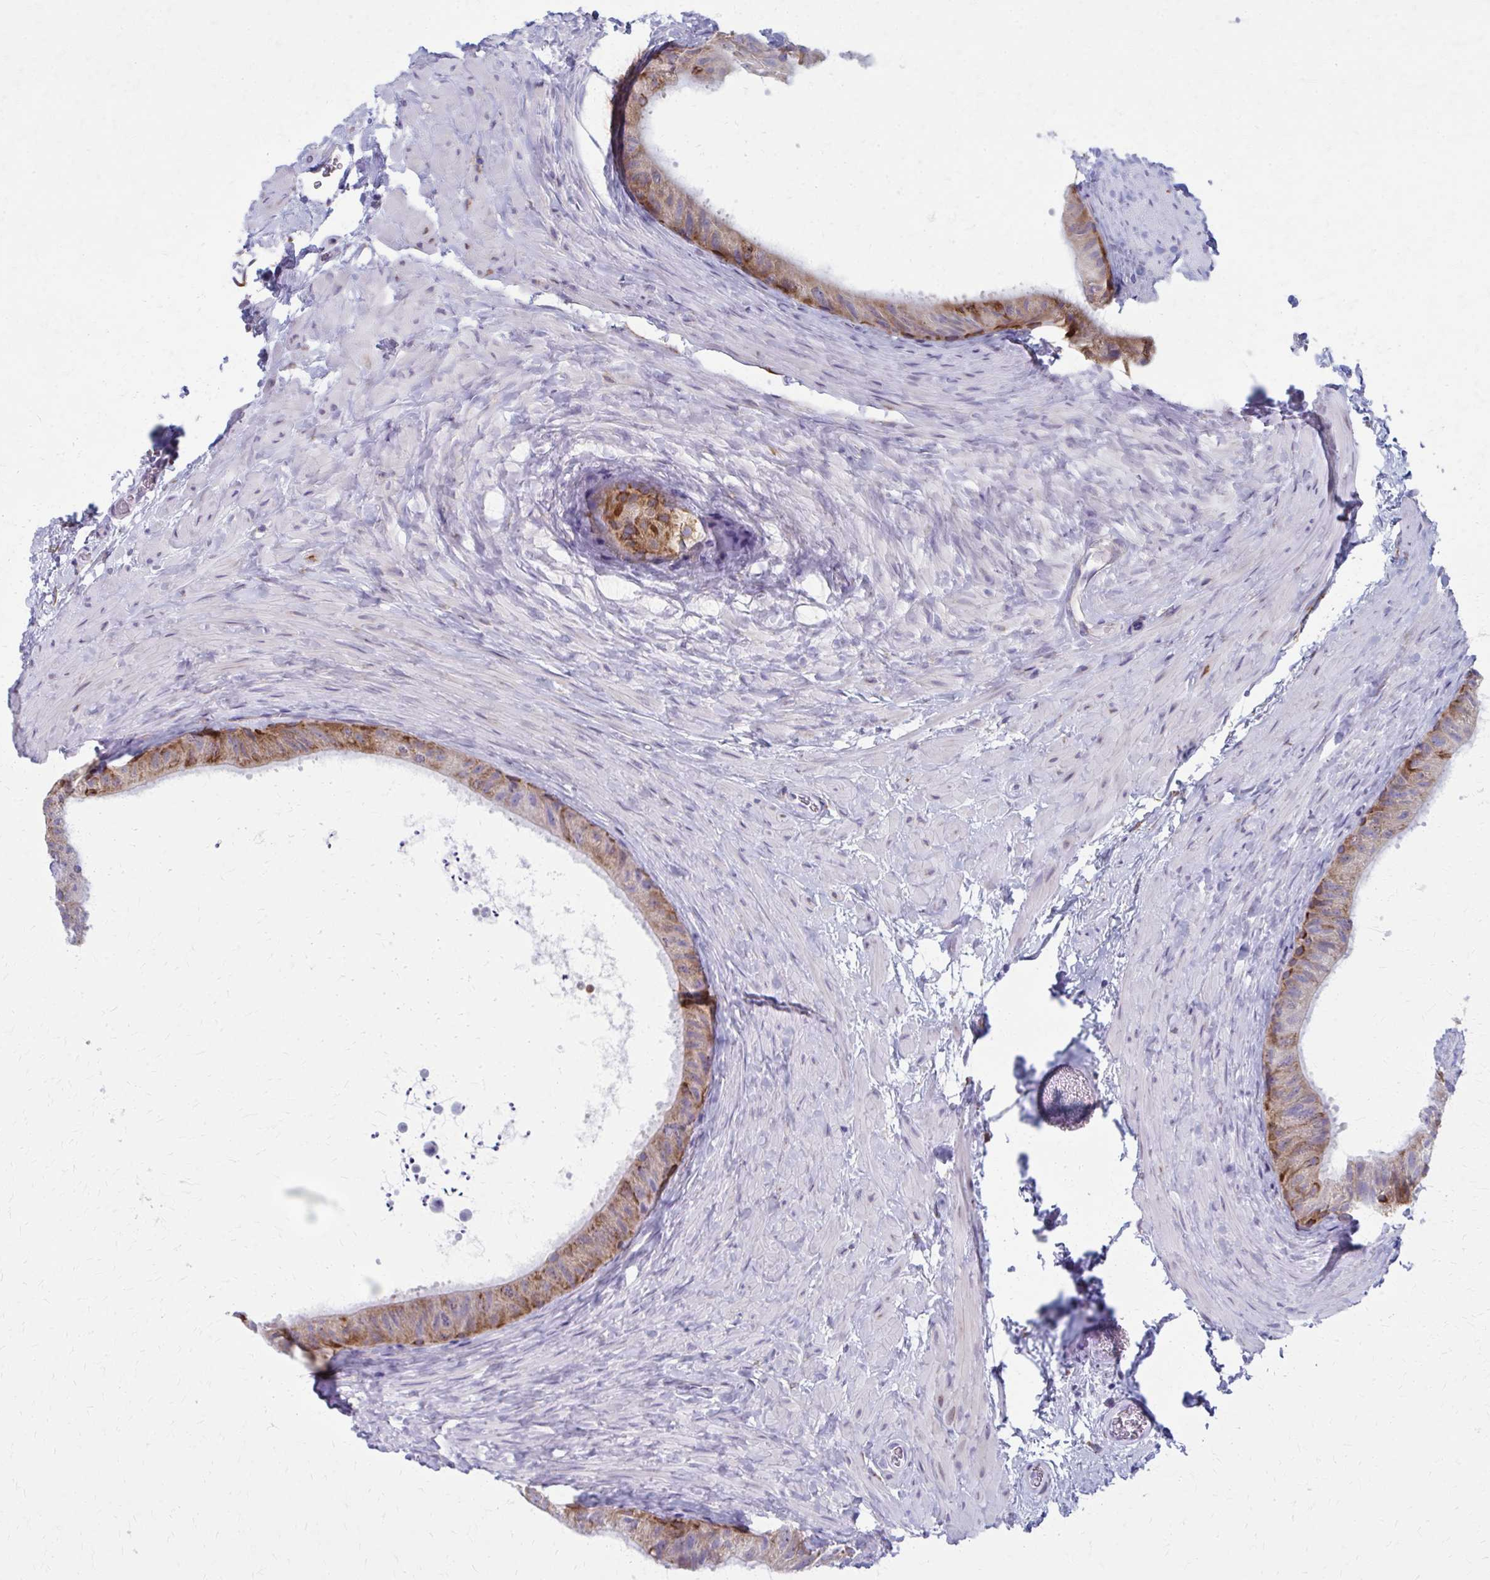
{"staining": {"intensity": "strong", "quantity": "<25%", "location": "cytoplasmic/membranous"}, "tissue": "epididymis", "cell_type": "Glandular cells", "image_type": "normal", "snomed": [{"axis": "morphology", "description": "Normal tissue, NOS"}, {"axis": "topography", "description": "Epididymis, spermatic cord, NOS"}, {"axis": "topography", "description": "Epididymis"}], "caption": "The histopathology image shows staining of normal epididymis, revealing strong cytoplasmic/membranous protein expression (brown color) within glandular cells.", "gene": "SPATS2L", "patient": {"sex": "male", "age": 31}}